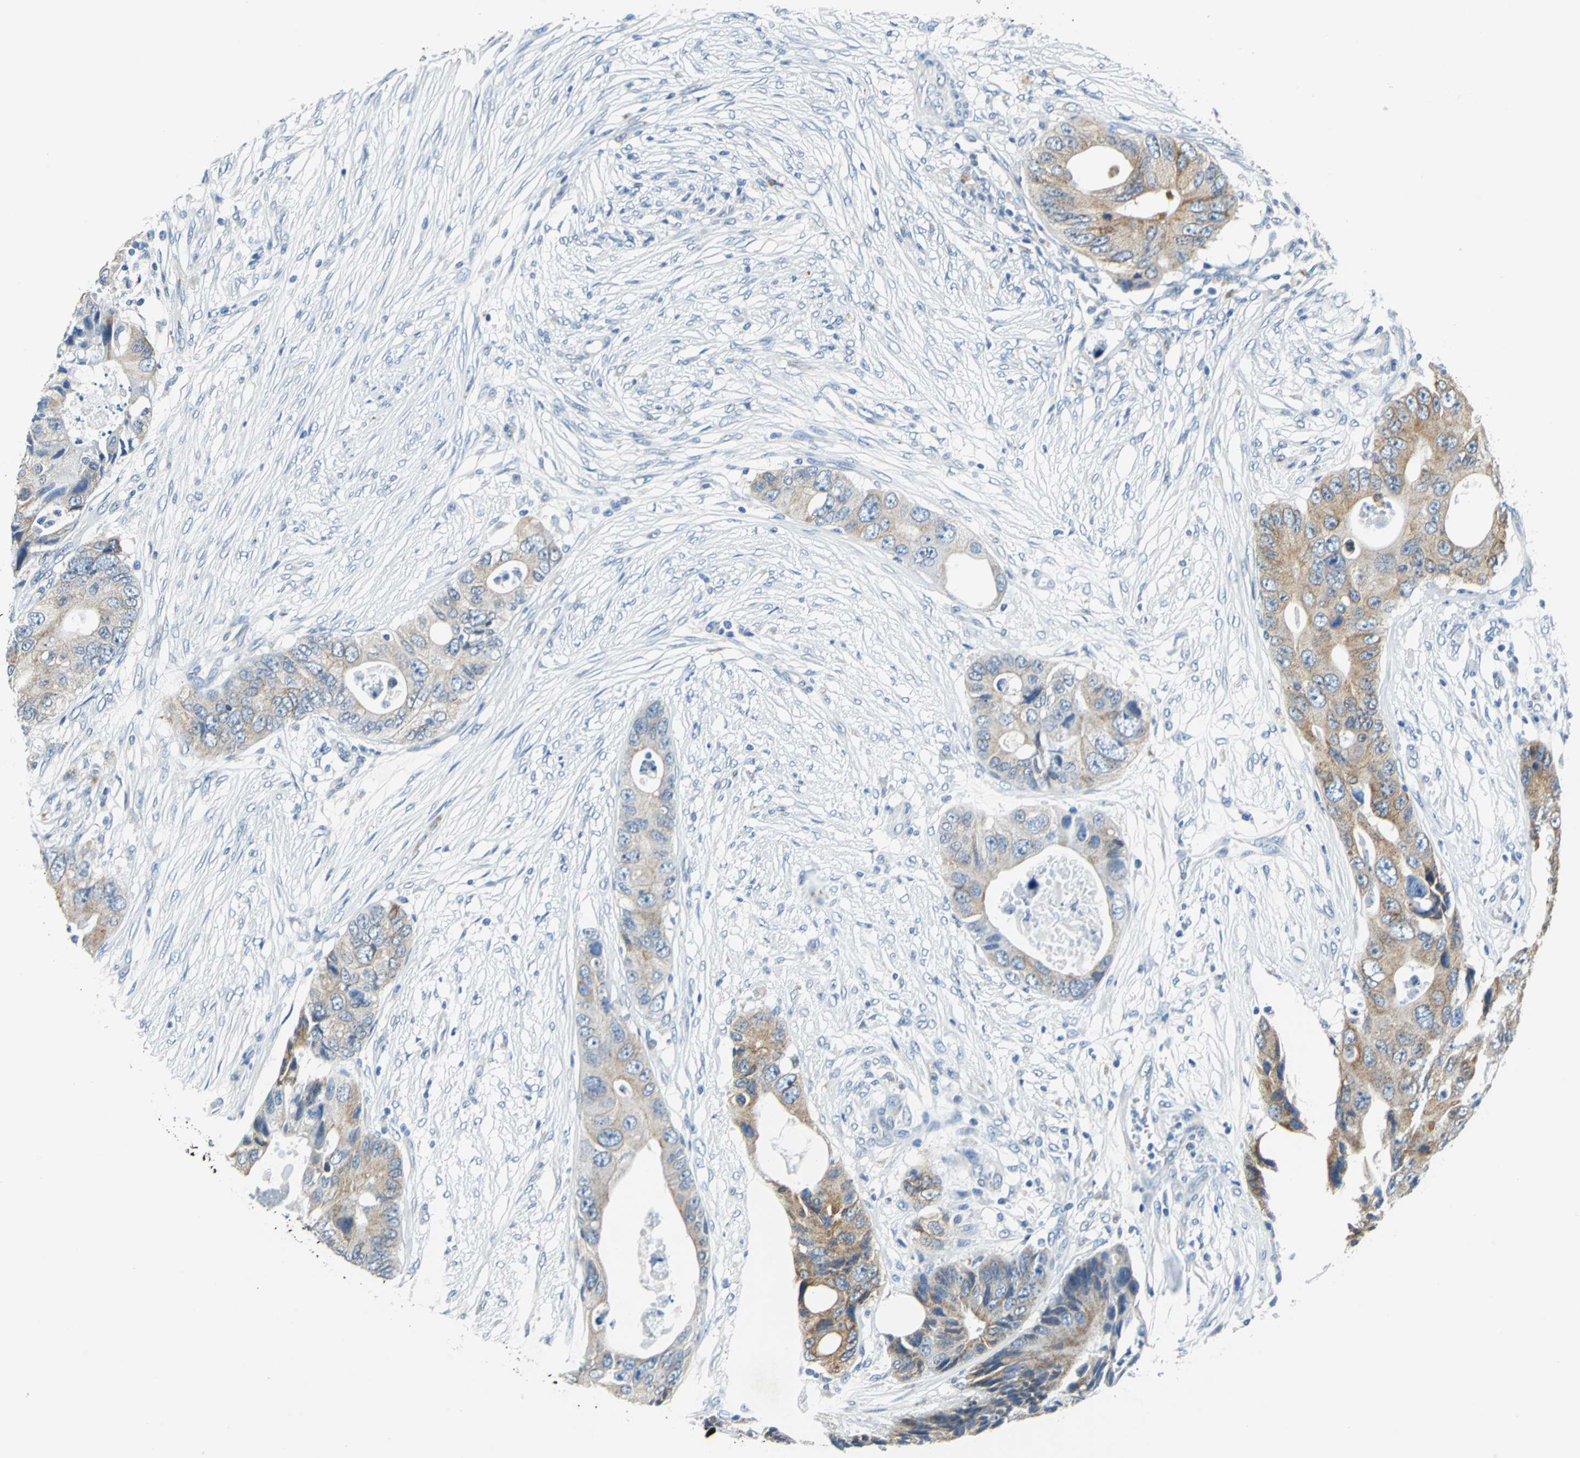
{"staining": {"intensity": "weak", "quantity": "<25%", "location": "cytoplasmic/membranous"}, "tissue": "colorectal cancer", "cell_type": "Tumor cells", "image_type": "cancer", "snomed": [{"axis": "morphology", "description": "Adenocarcinoma, NOS"}, {"axis": "topography", "description": "Colon"}], "caption": "Immunohistochemical staining of human colorectal cancer demonstrates no significant staining in tumor cells.", "gene": "TEX264", "patient": {"sex": "male", "age": 71}}